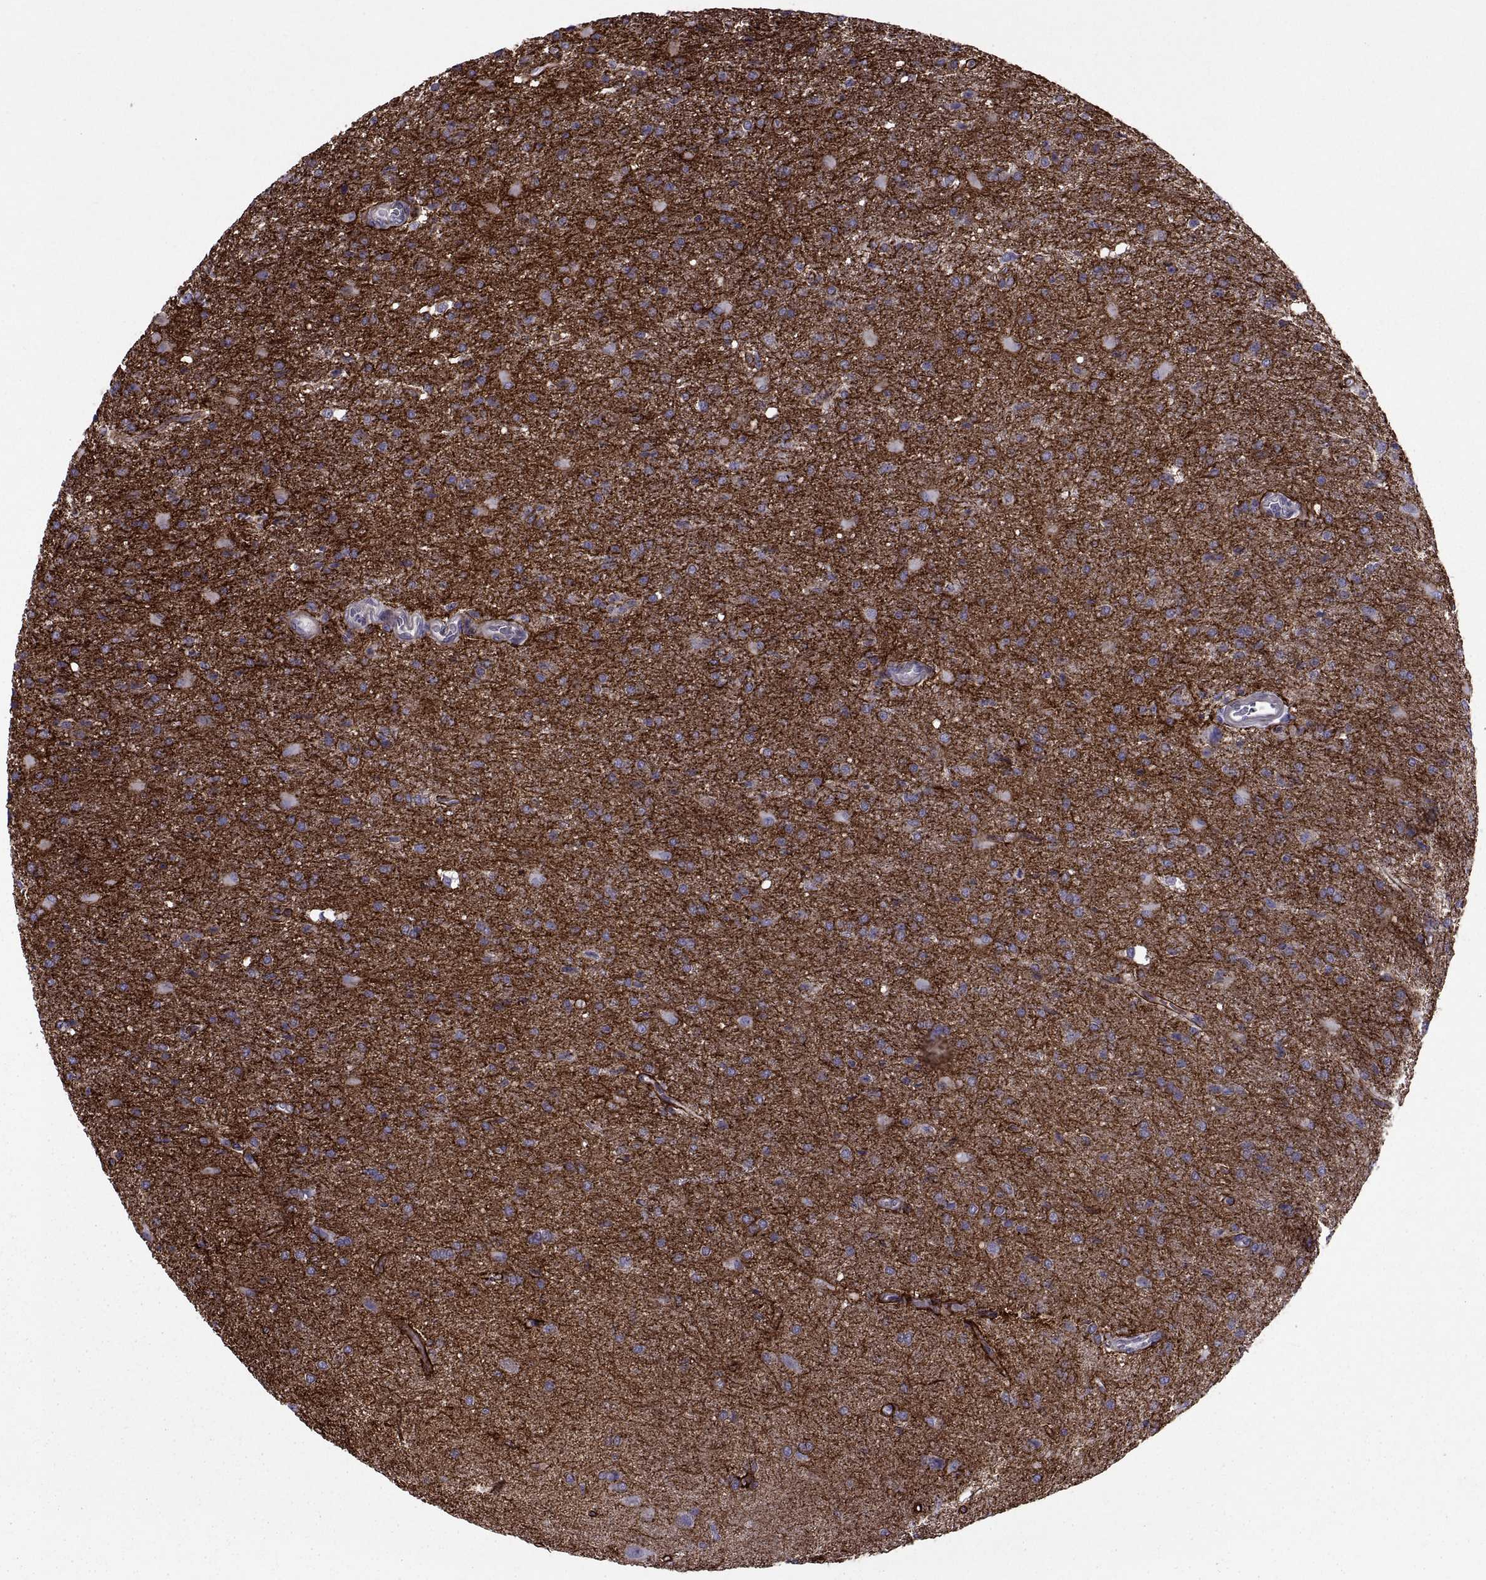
{"staining": {"intensity": "negative", "quantity": "none", "location": "none"}, "tissue": "glioma", "cell_type": "Tumor cells", "image_type": "cancer", "snomed": [{"axis": "morphology", "description": "Glioma, malignant, High grade"}, {"axis": "topography", "description": "Brain"}], "caption": "DAB (3,3'-diaminobenzidine) immunohistochemical staining of human malignant glioma (high-grade) displays no significant positivity in tumor cells.", "gene": "TMEM158", "patient": {"sex": "male", "age": 68}}